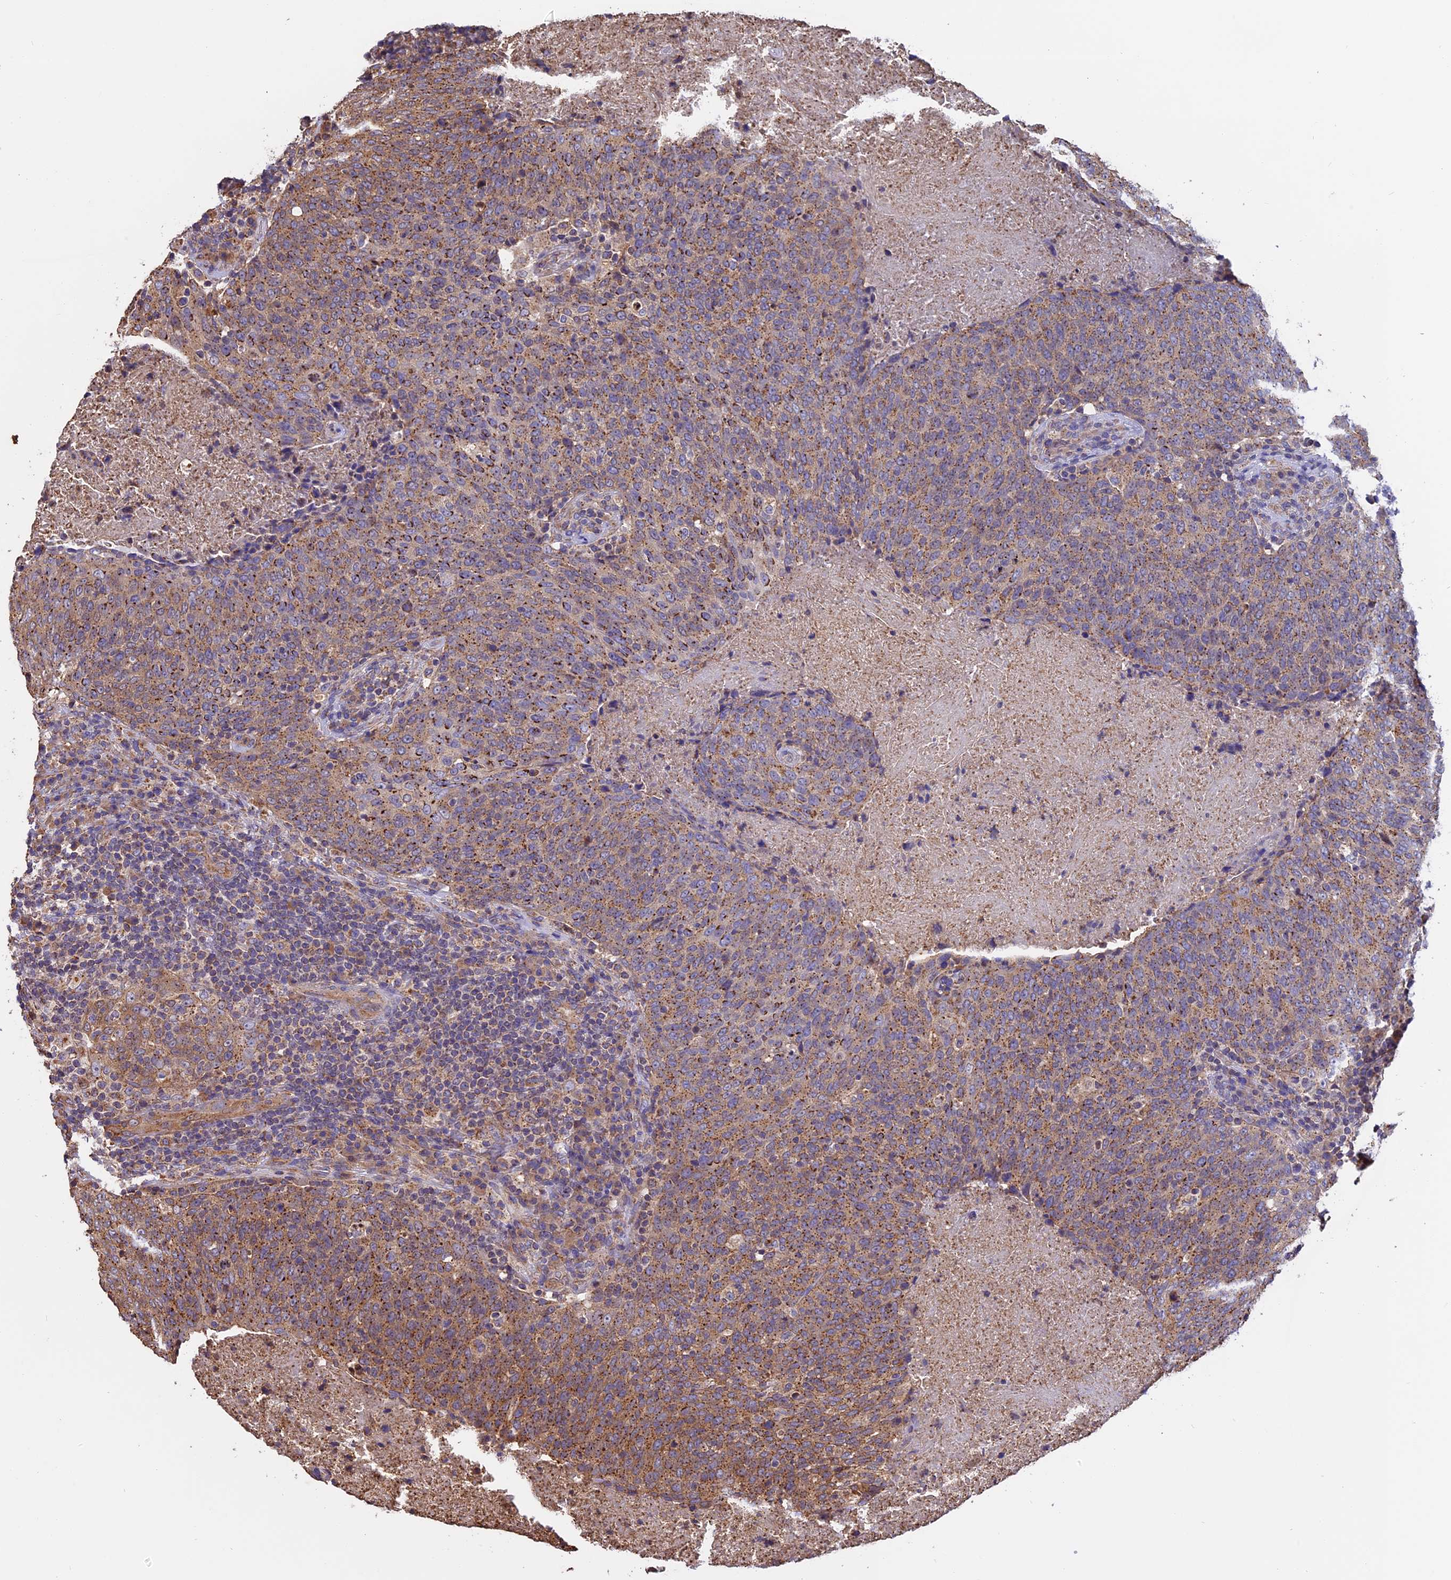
{"staining": {"intensity": "moderate", "quantity": "25%-75%", "location": "cytoplasmic/membranous"}, "tissue": "head and neck cancer", "cell_type": "Tumor cells", "image_type": "cancer", "snomed": [{"axis": "morphology", "description": "Squamous cell carcinoma, NOS"}, {"axis": "morphology", "description": "Squamous cell carcinoma, metastatic, NOS"}, {"axis": "topography", "description": "Lymph node"}, {"axis": "topography", "description": "Head-Neck"}], "caption": "High-power microscopy captured an immunohistochemistry (IHC) micrograph of squamous cell carcinoma (head and neck), revealing moderate cytoplasmic/membranous positivity in approximately 25%-75% of tumor cells.", "gene": "CHMP2A", "patient": {"sex": "male", "age": 62}}